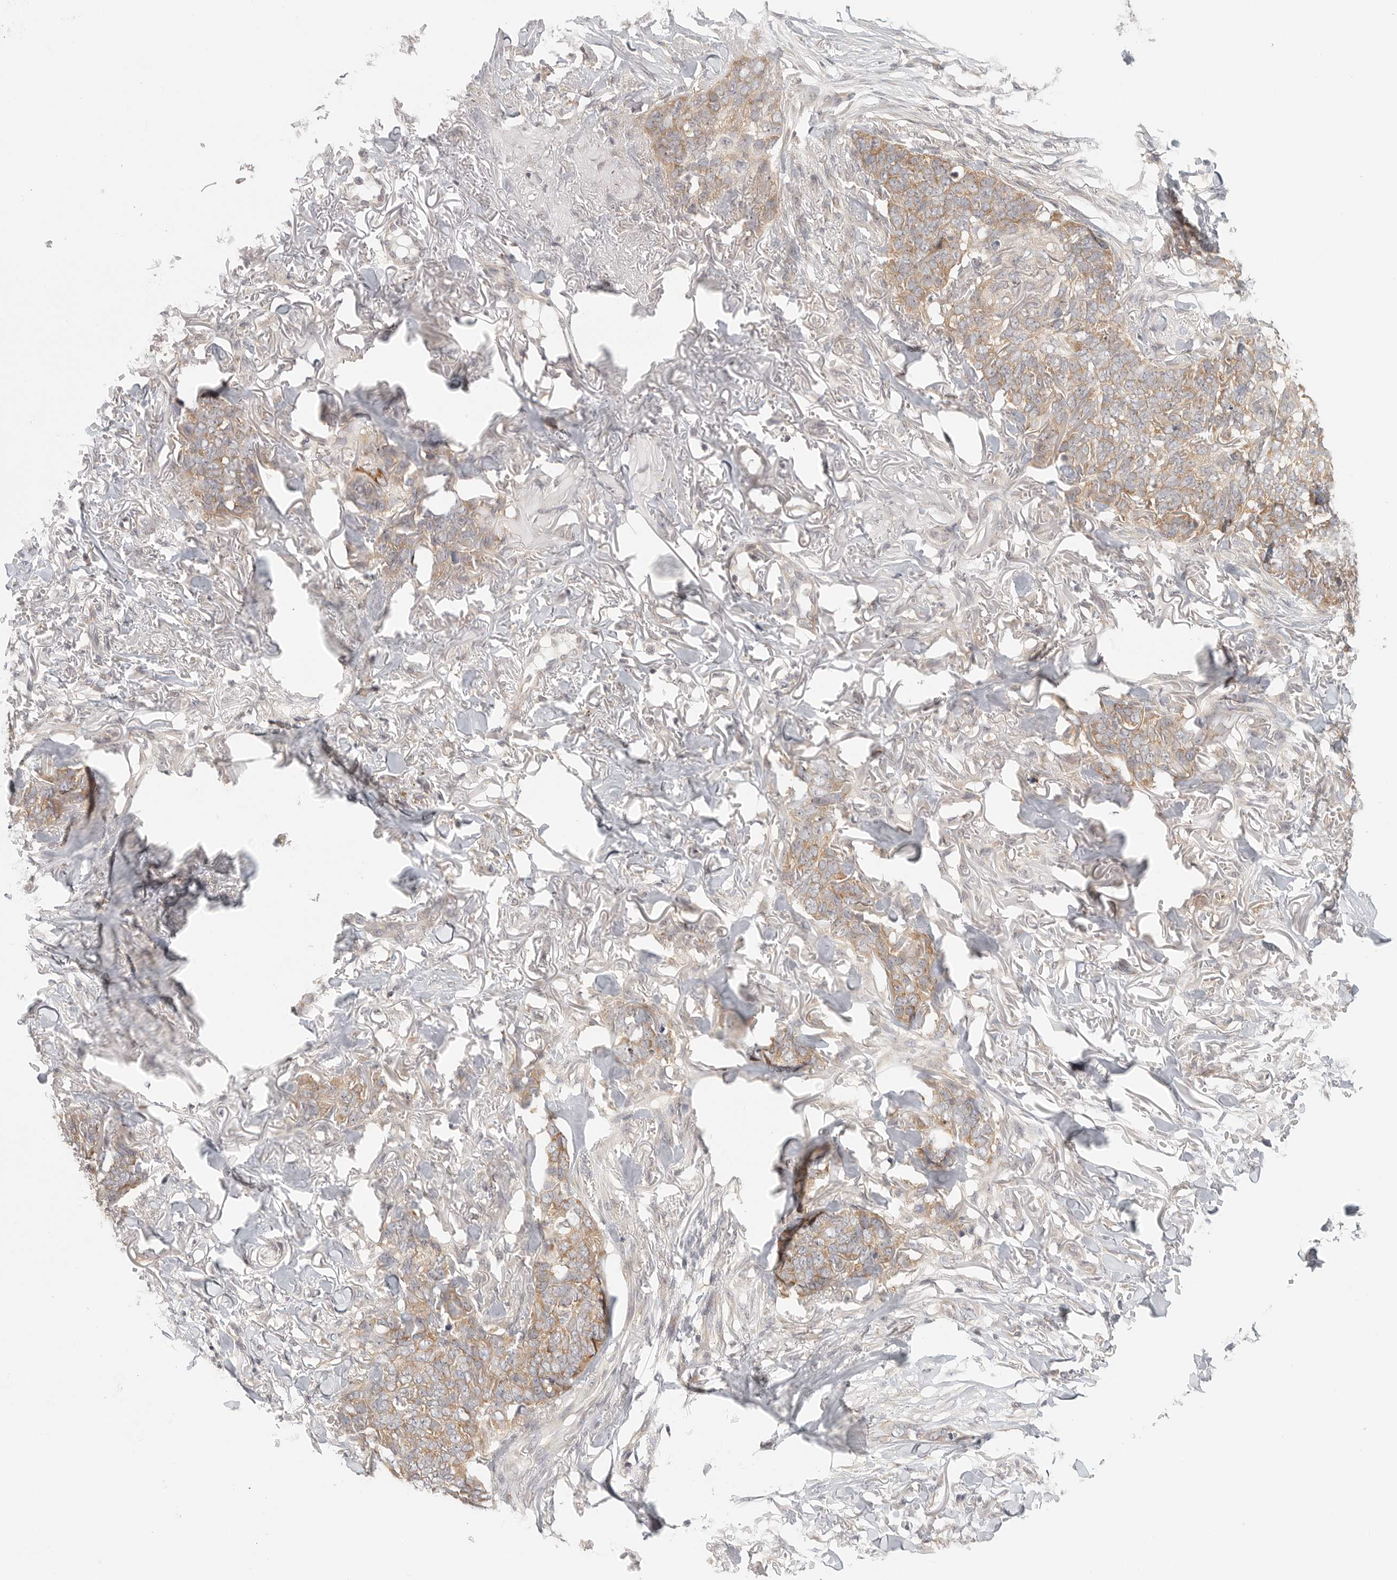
{"staining": {"intensity": "weak", "quantity": ">75%", "location": "cytoplasmic/membranous"}, "tissue": "skin cancer", "cell_type": "Tumor cells", "image_type": "cancer", "snomed": [{"axis": "morphology", "description": "Normal tissue, NOS"}, {"axis": "morphology", "description": "Basal cell carcinoma"}, {"axis": "topography", "description": "Skin"}], "caption": "Immunohistochemistry (IHC) of human skin cancer exhibits low levels of weak cytoplasmic/membranous expression in approximately >75% of tumor cells. (IHC, brightfield microscopy, high magnification).", "gene": "HDAC6", "patient": {"sex": "male", "age": 77}}